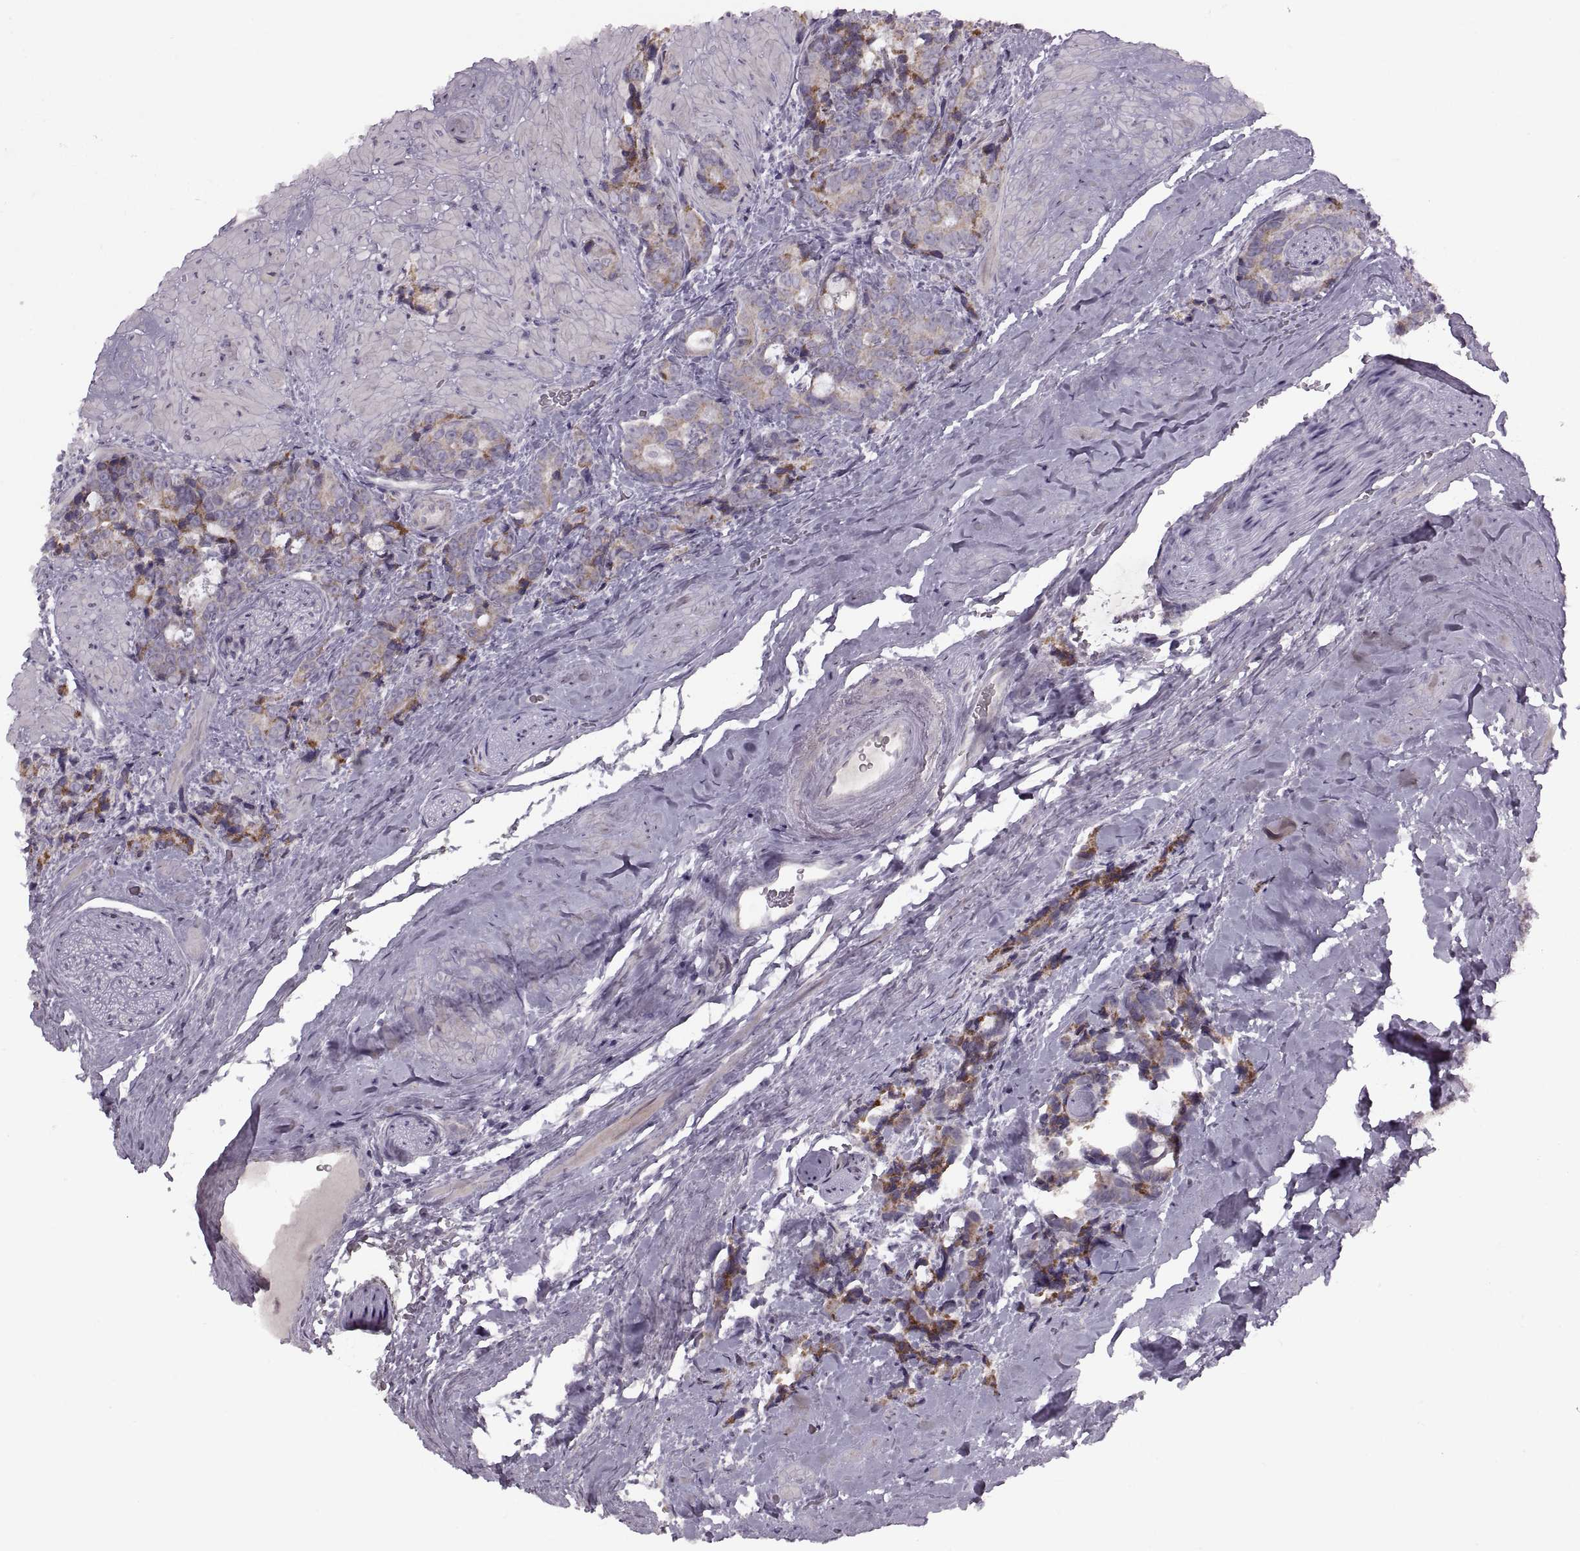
{"staining": {"intensity": "moderate", "quantity": ">75%", "location": "cytoplasmic/membranous"}, "tissue": "prostate cancer", "cell_type": "Tumor cells", "image_type": "cancer", "snomed": [{"axis": "morphology", "description": "Adenocarcinoma, High grade"}, {"axis": "topography", "description": "Prostate"}], "caption": "Prostate cancer (adenocarcinoma (high-grade)) was stained to show a protein in brown. There is medium levels of moderate cytoplasmic/membranous staining in about >75% of tumor cells.", "gene": "PIERCE1", "patient": {"sex": "male", "age": 74}}